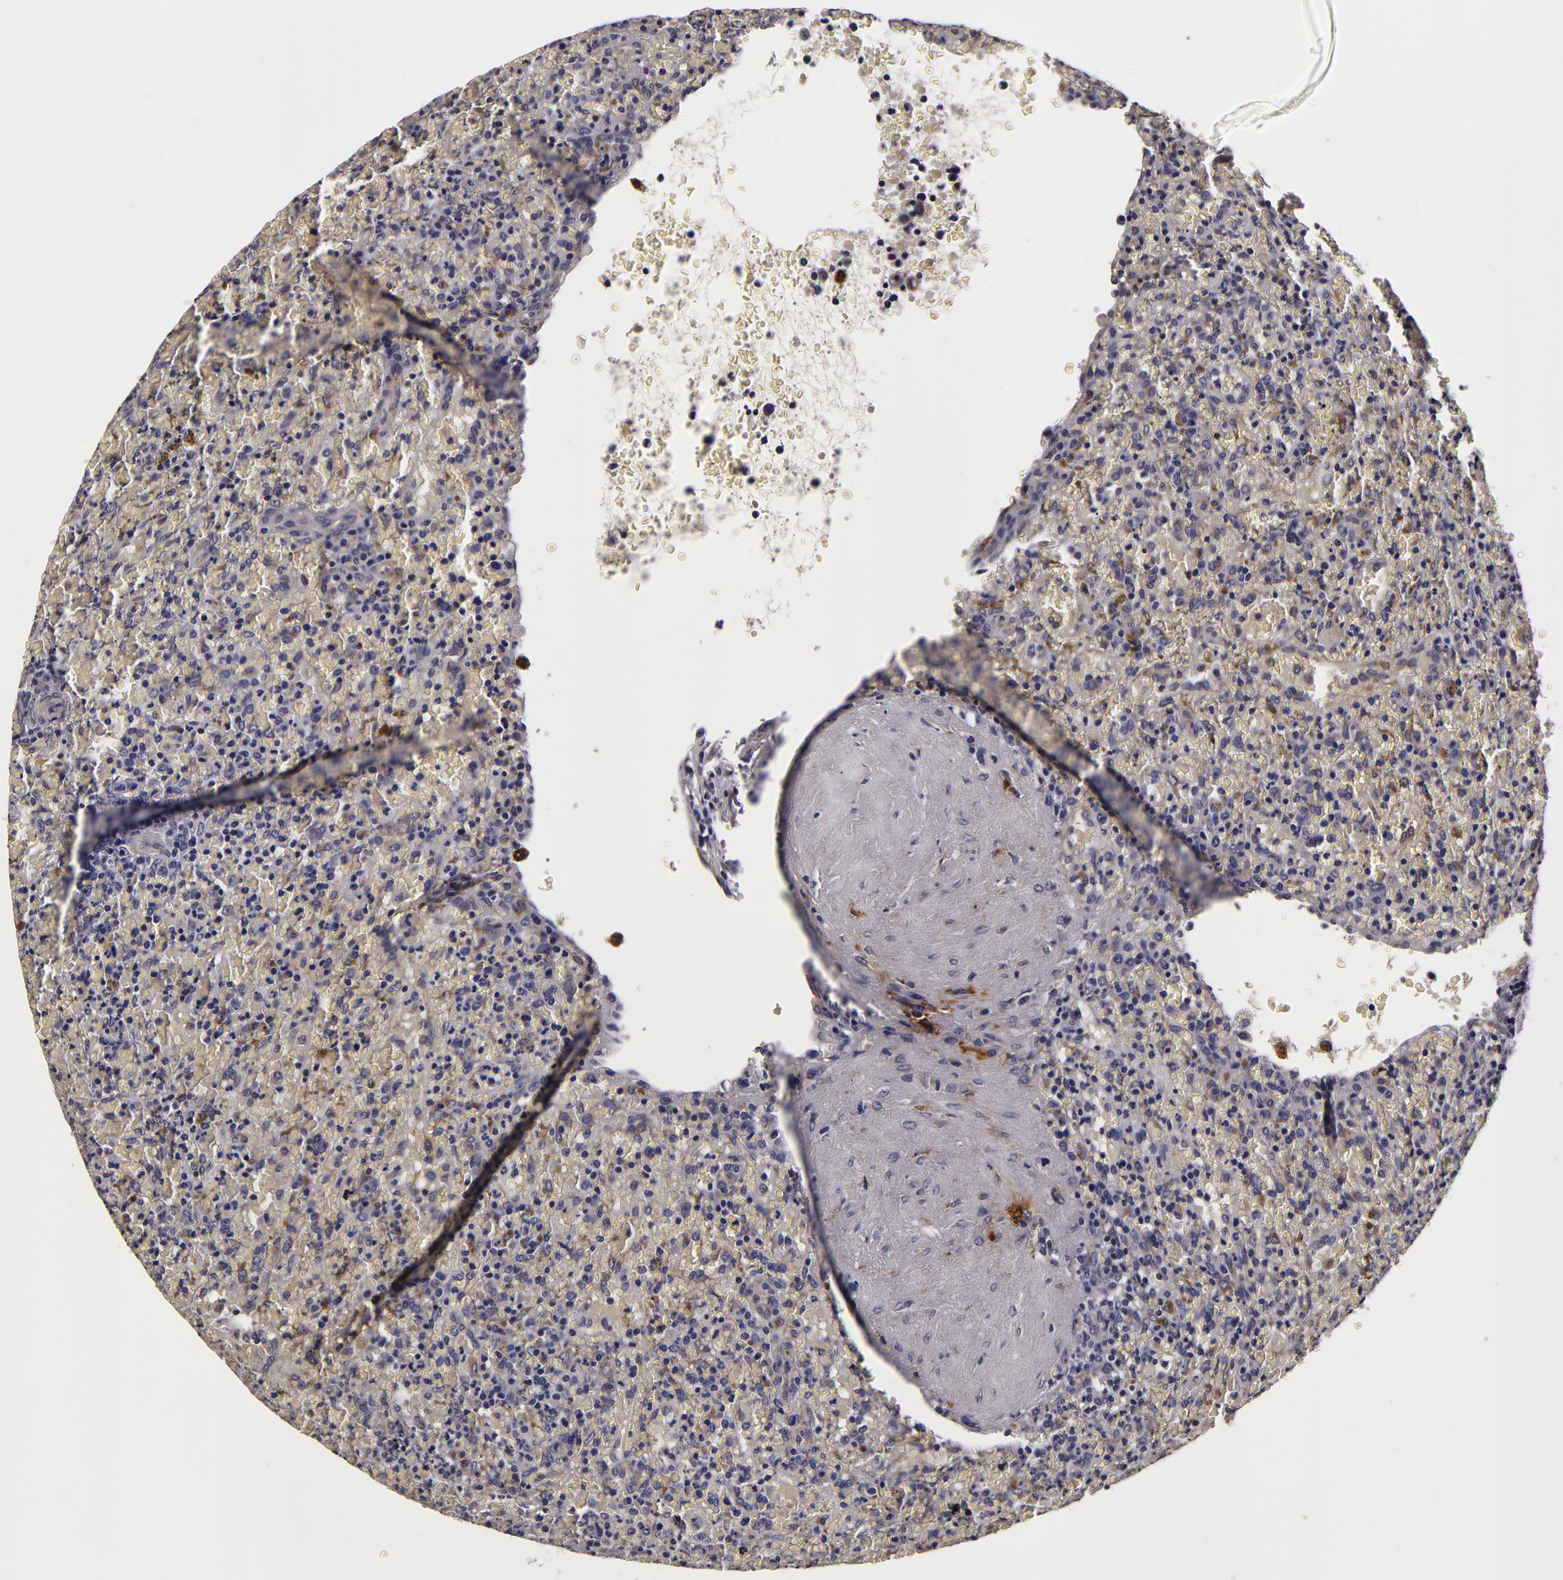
{"staining": {"intensity": "negative", "quantity": "none", "location": "none"}, "tissue": "lymphoma", "cell_type": "Tumor cells", "image_type": "cancer", "snomed": [{"axis": "morphology", "description": "Malignant lymphoma, non-Hodgkin's type, High grade"}, {"axis": "topography", "description": "Spleen"}, {"axis": "topography", "description": "Lymph node"}], "caption": "This is a image of immunohistochemistry staining of lymphoma, which shows no staining in tumor cells.", "gene": "LGALS3BP", "patient": {"sex": "female", "age": 70}}